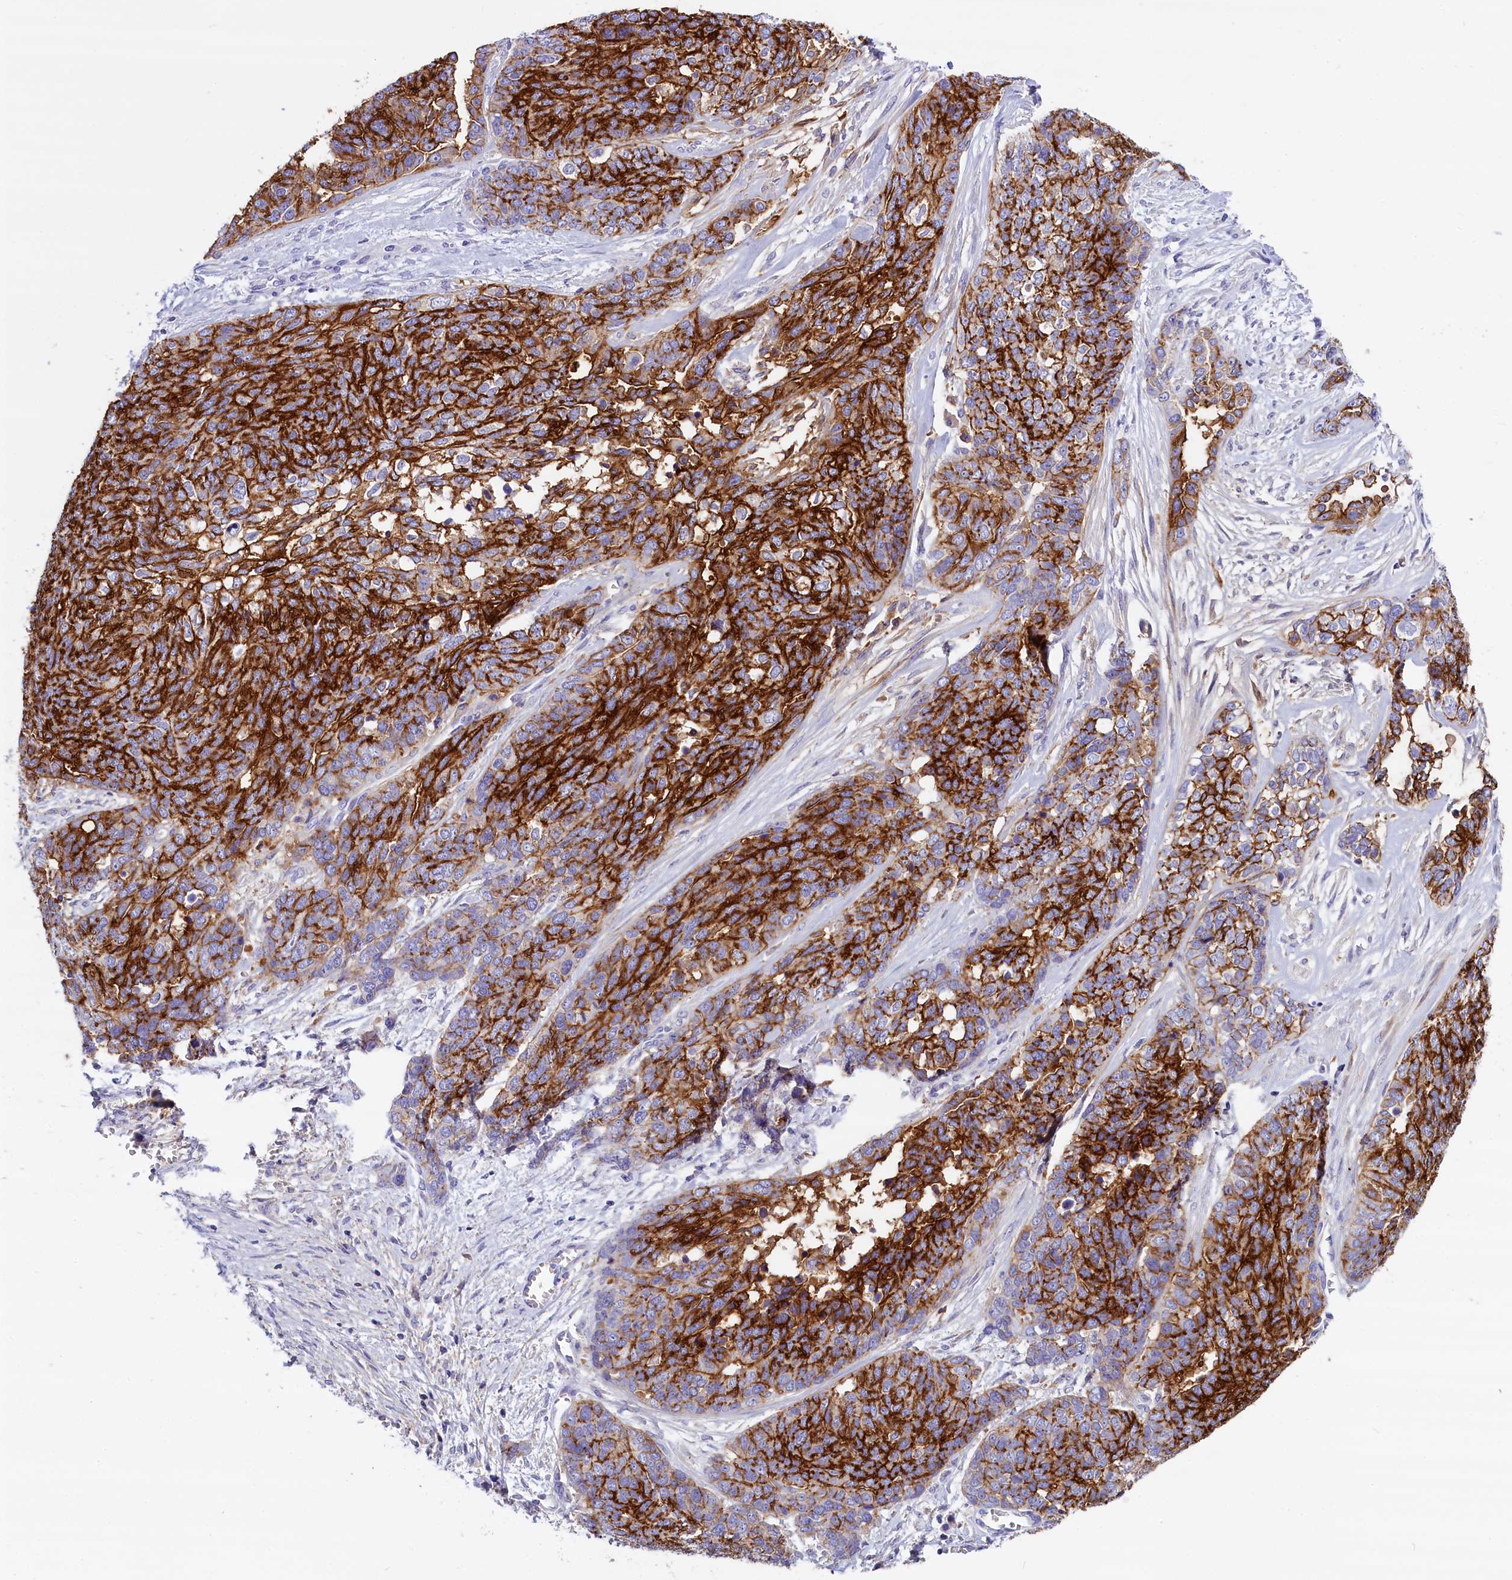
{"staining": {"intensity": "strong", "quantity": ">75%", "location": "cytoplasmic/membranous"}, "tissue": "ovarian cancer", "cell_type": "Tumor cells", "image_type": "cancer", "snomed": [{"axis": "morphology", "description": "Cystadenocarcinoma, serous, NOS"}, {"axis": "topography", "description": "Ovary"}], "caption": "Human ovarian serous cystadenocarcinoma stained with a protein marker demonstrates strong staining in tumor cells.", "gene": "RTTN", "patient": {"sex": "female", "age": 44}}